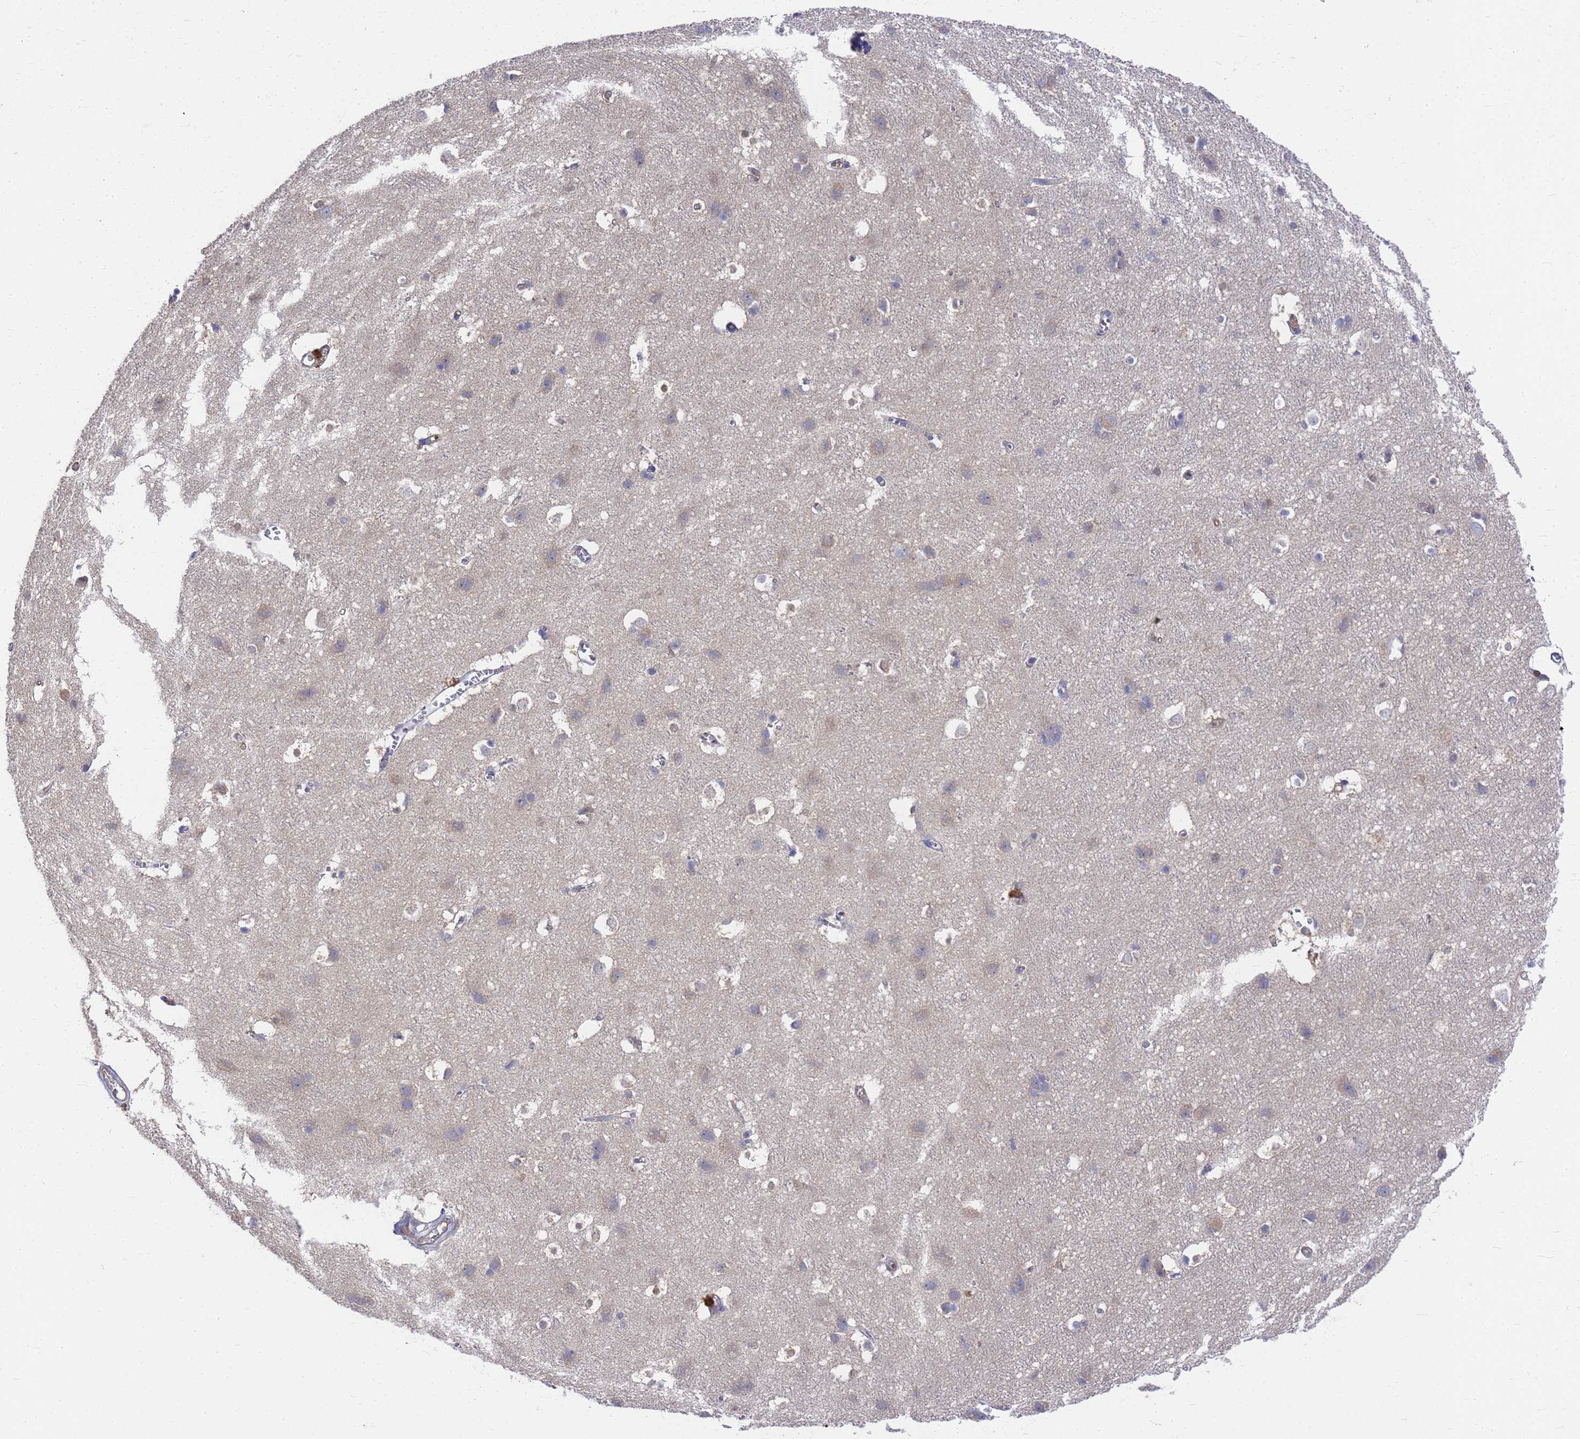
{"staining": {"intensity": "moderate", "quantity": "25%-75%", "location": "cytoplasmic/membranous"}, "tissue": "cerebral cortex", "cell_type": "Endothelial cells", "image_type": "normal", "snomed": [{"axis": "morphology", "description": "Normal tissue, NOS"}, {"axis": "topography", "description": "Cerebral cortex"}], "caption": "Immunohistochemistry of normal cerebral cortex exhibits medium levels of moderate cytoplasmic/membranous staining in about 25%-75% of endothelial cells. The protein is shown in brown color, while the nuclei are stained blue.", "gene": "SLC35E2B", "patient": {"sex": "male", "age": 54}}